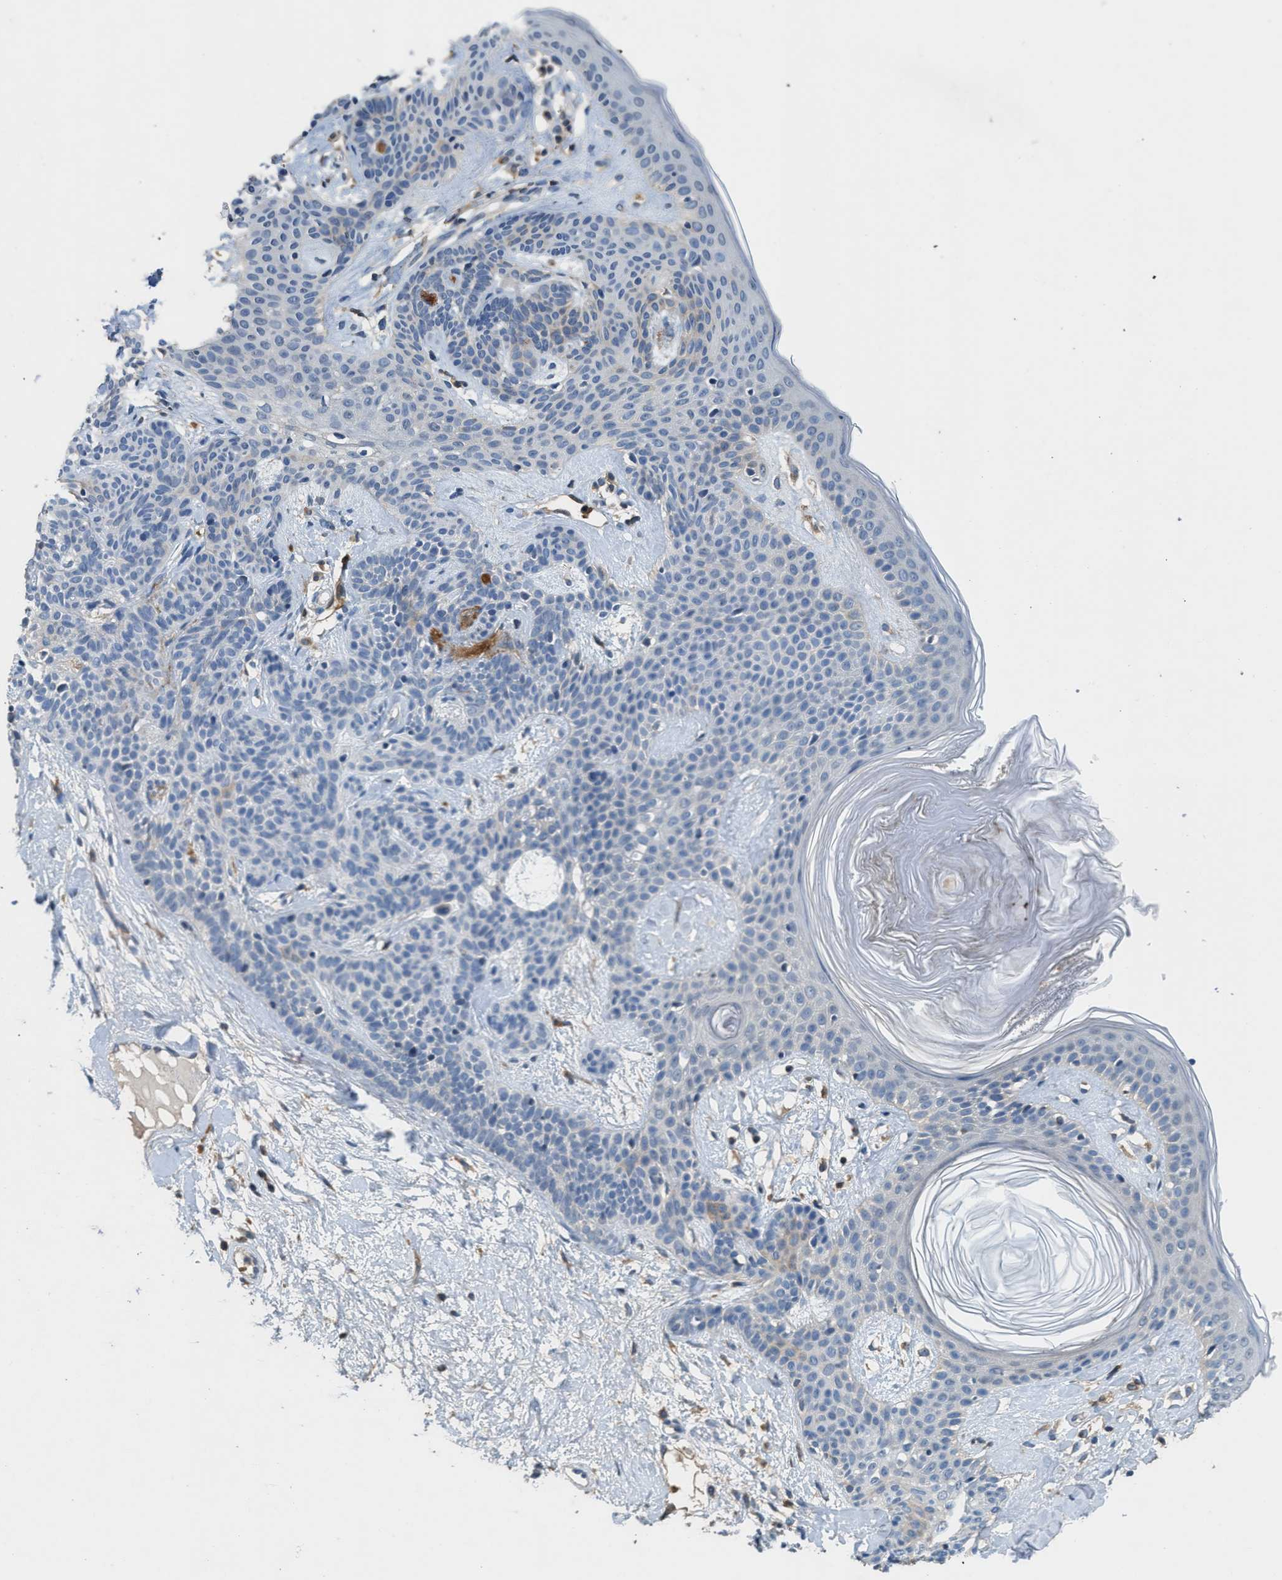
{"staining": {"intensity": "negative", "quantity": "none", "location": "none"}, "tissue": "skin cancer", "cell_type": "Tumor cells", "image_type": "cancer", "snomed": [{"axis": "morphology", "description": "Developmental malformation"}, {"axis": "morphology", "description": "Basal cell carcinoma"}, {"axis": "topography", "description": "Skin"}], "caption": "High power microscopy photomicrograph of an immunohistochemistry (IHC) histopathology image of skin cancer (basal cell carcinoma), revealing no significant expression in tumor cells.", "gene": "DGKE", "patient": {"sex": "female", "age": 62}}